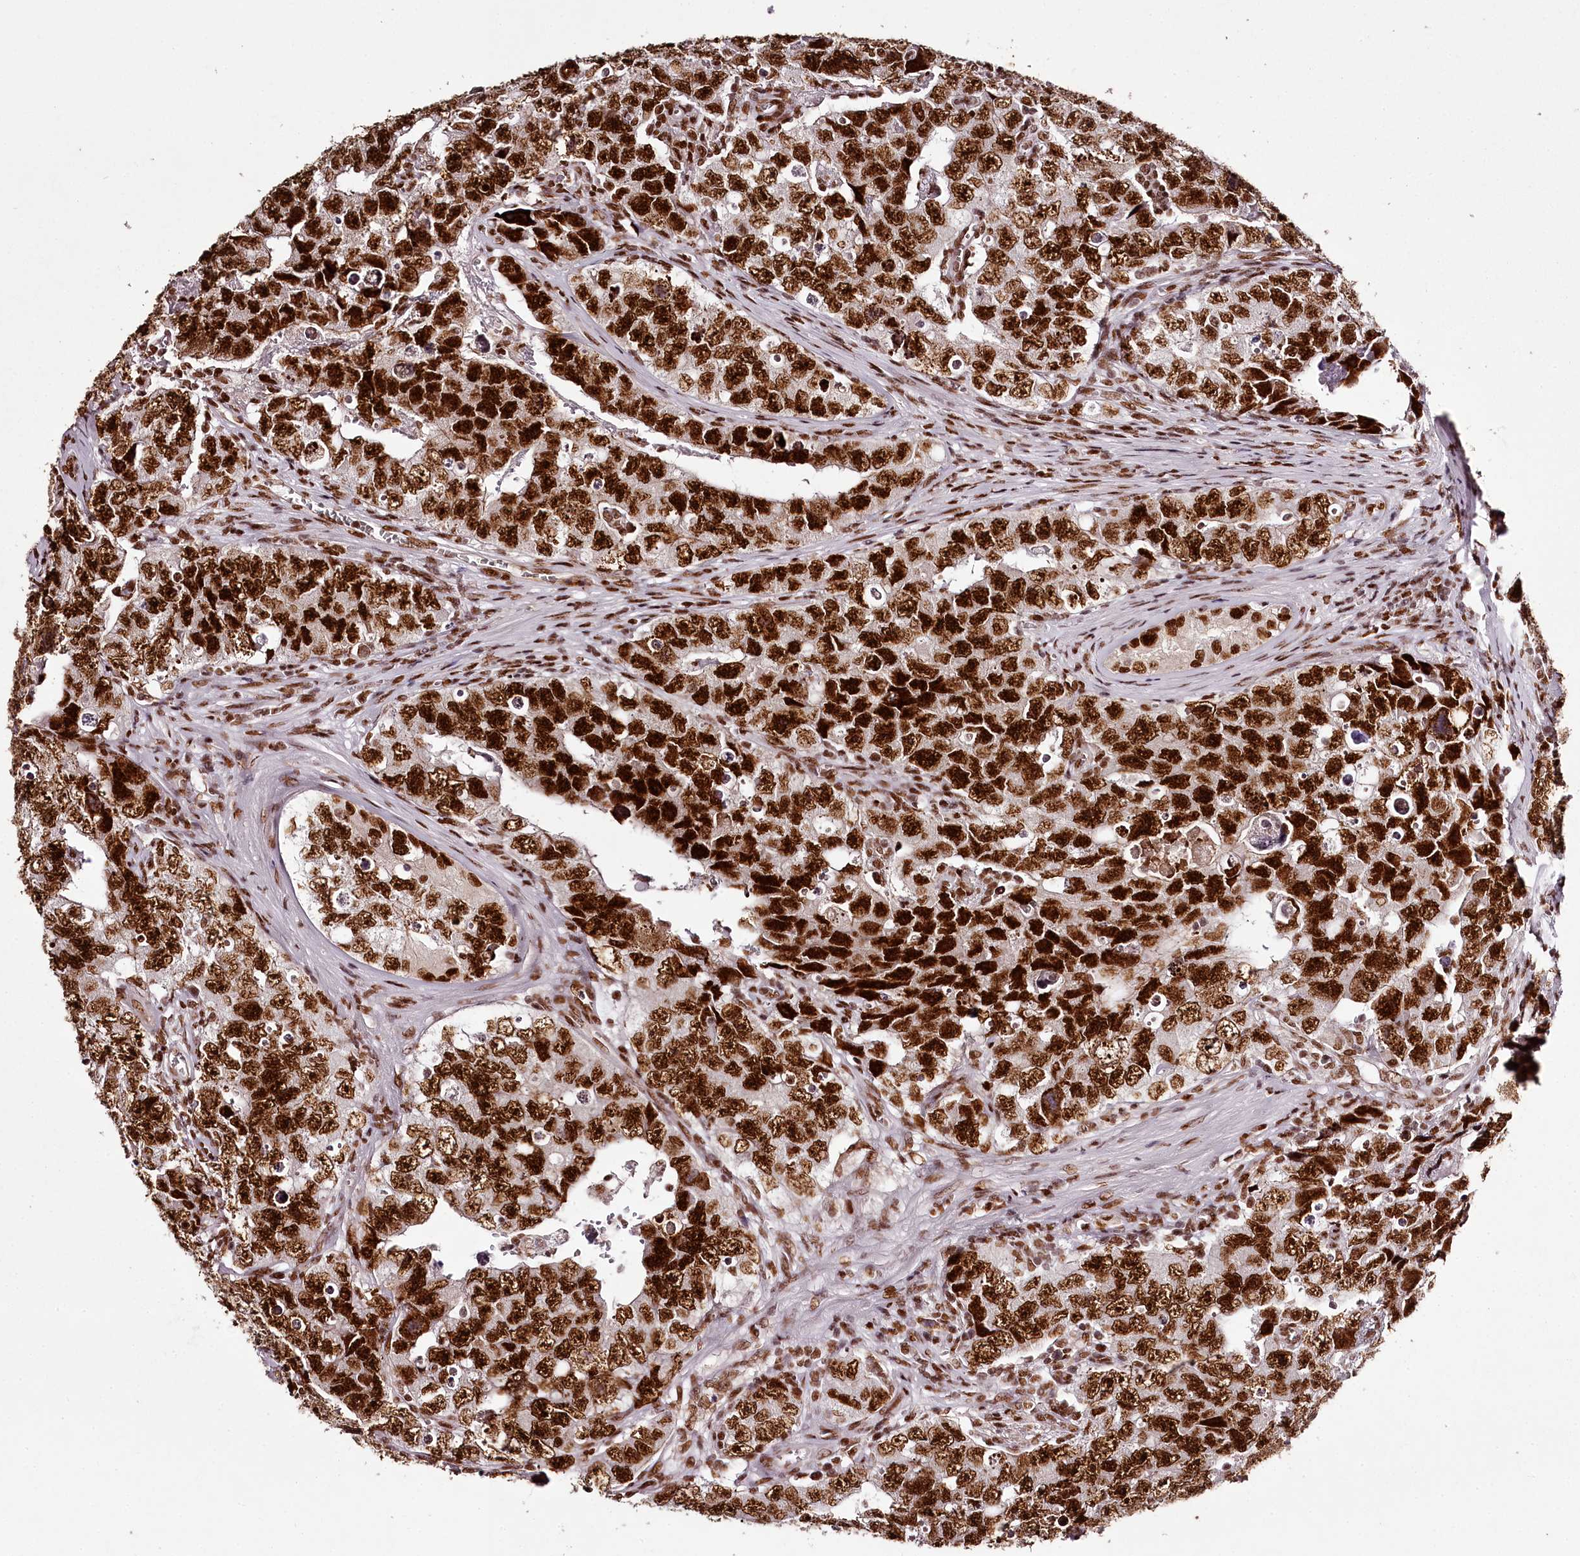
{"staining": {"intensity": "strong", "quantity": ">75%", "location": "nuclear"}, "tissue": "testis cancer", "cell_type": "Tumor cells", "image_type": "cancer", "snomed": [{"axis": "morphology", "description": "Carcinoma, Embryonal, NOS"}, {"axis": "topography", "description": "Testis"}], "caption": "About >75% of tumor cells in testis cancer show strong nuclear protein staining as visualized by brown immunohistochemical staining.", "gene": "PSPC1", "patient": {"sex": "male", "age": 17}}